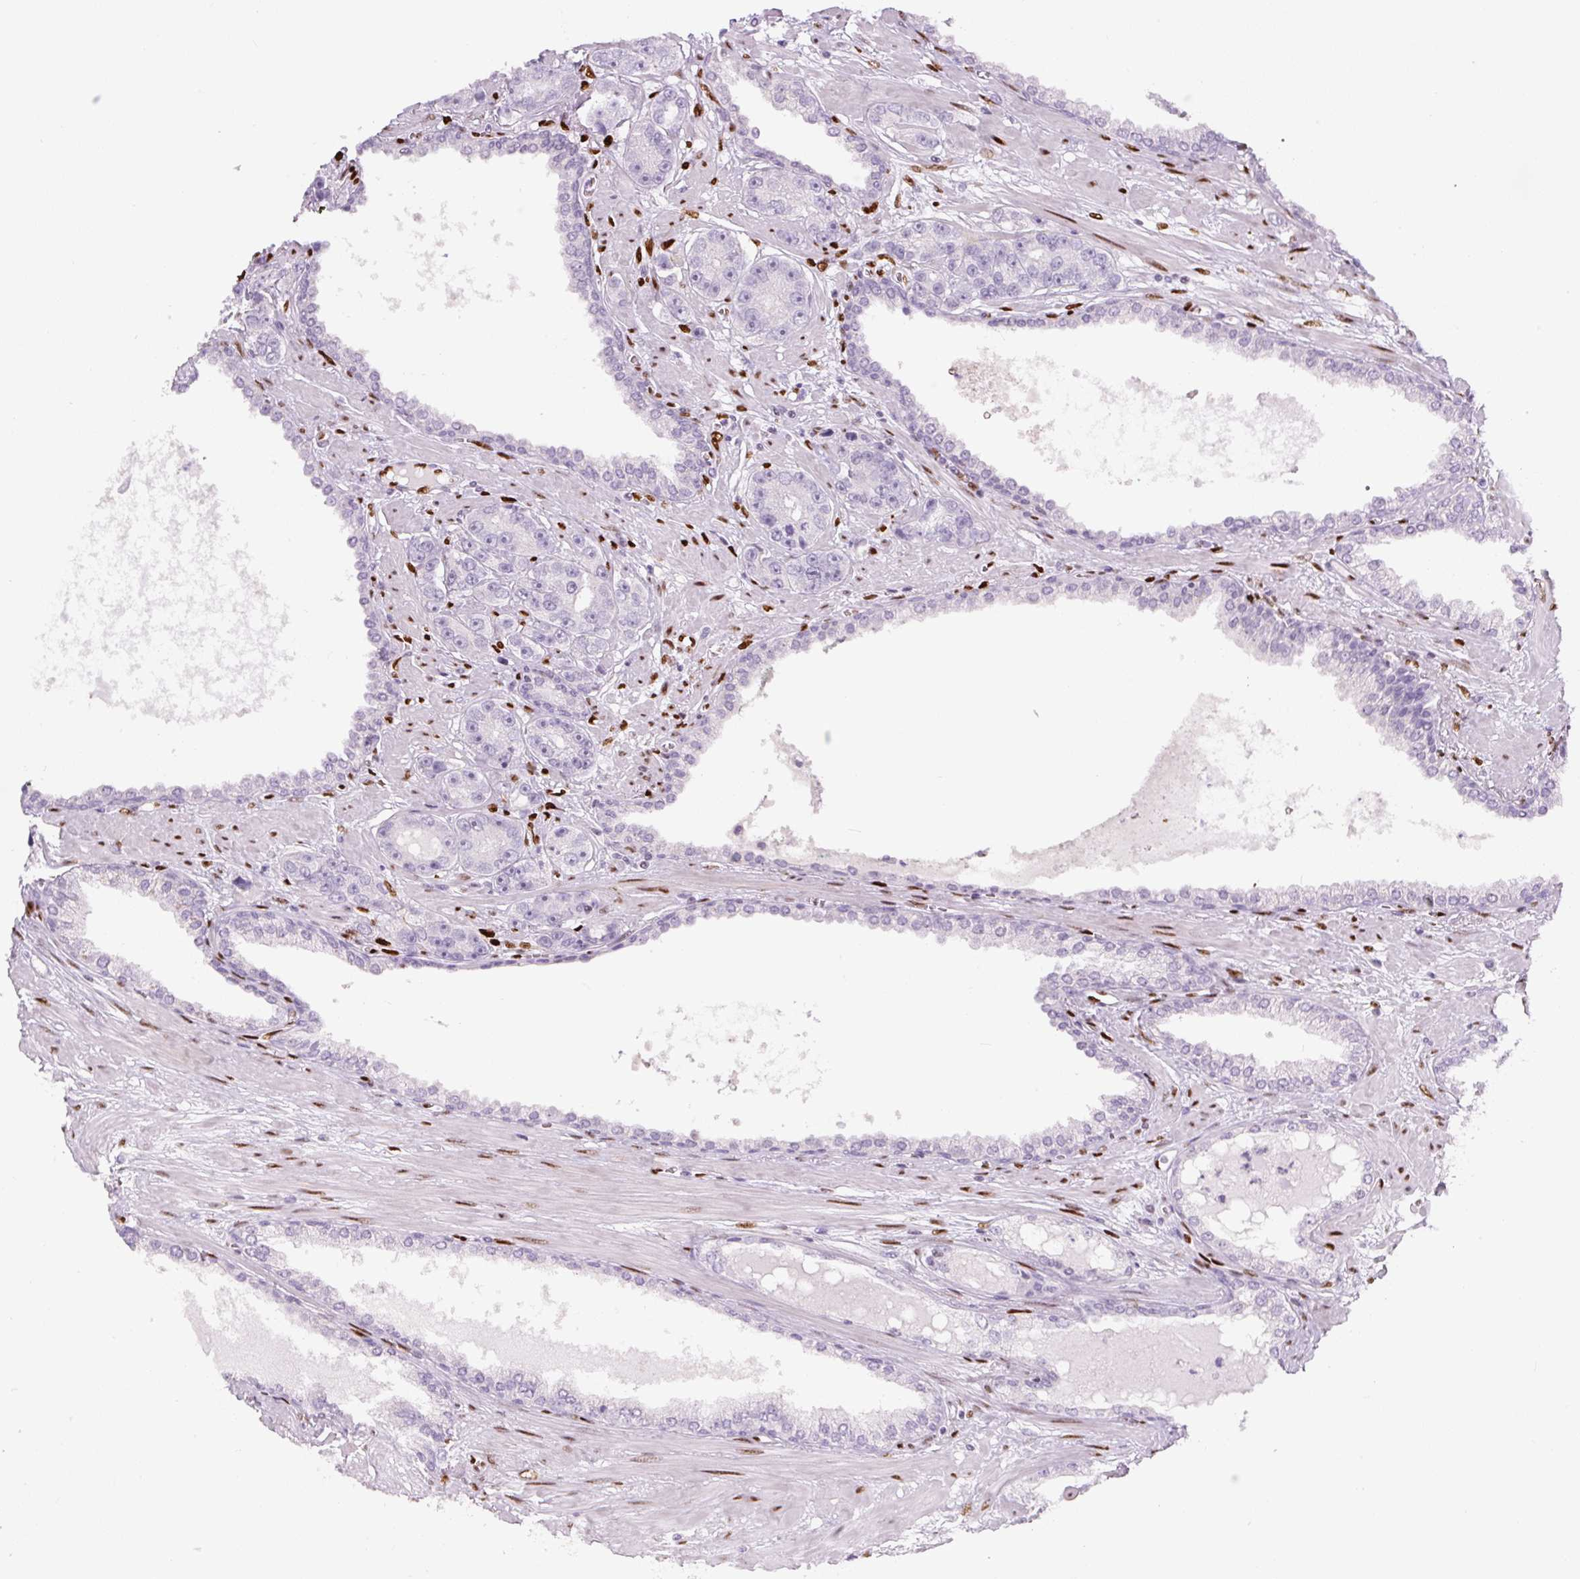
{"staining": {"intensity": "negative", "quantity": "none", "location": "none"}, "tissue": "prostate cancer", "cell_type": "Tumor cells", "image_type": "cancer", "snomed": [{"axis": "morphology", "description": "Adenocarcinoma, High grade"}, {"axis": "topography", "description": "Prostate"}], "caption": "This is an IHC micrograph of human prostate cancer (high-grade adenocarcinoma). There is no staining in tumor cells.", "gene": "ZEB1", "patient": {"sex": "male", "age": 71}}